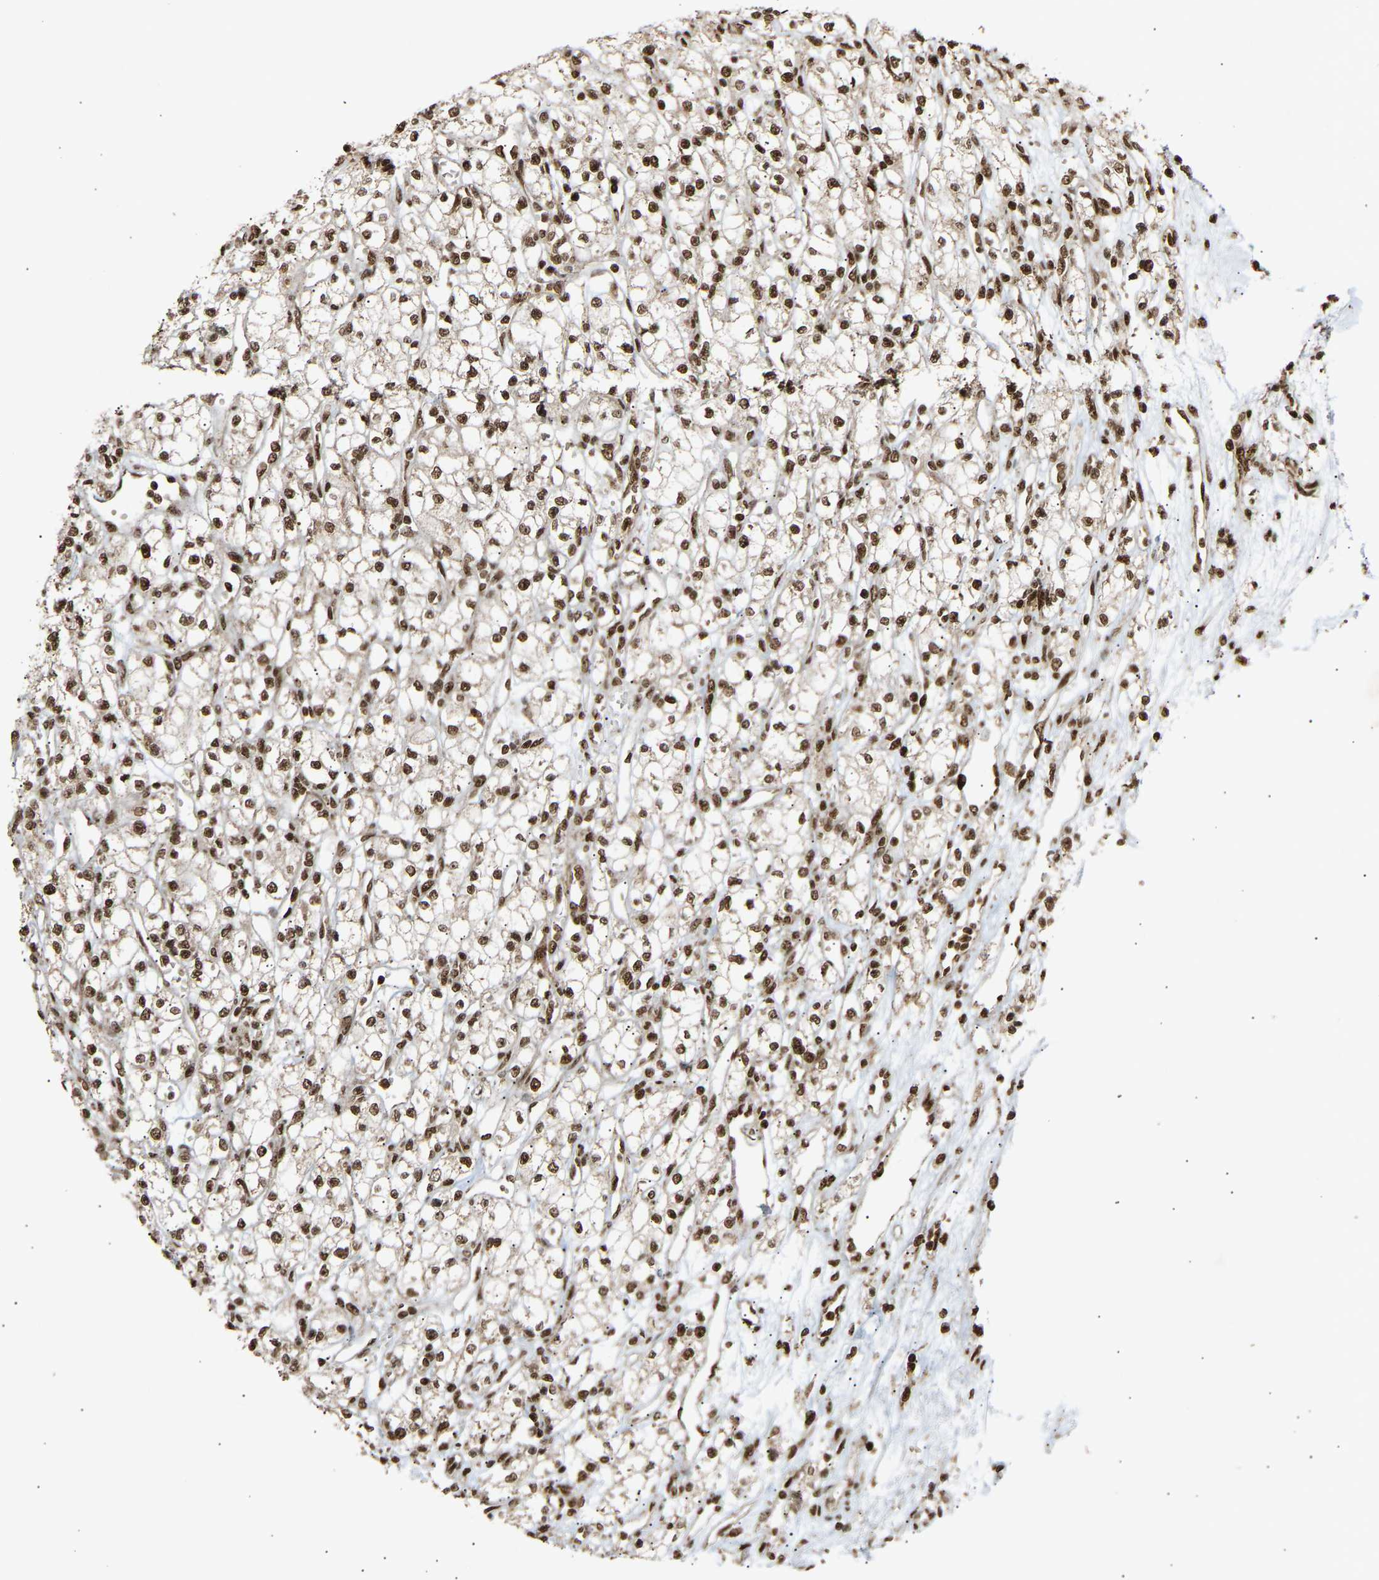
{"staining": {"intensity": "moderate", "quantity": ">75%", "location": "nuclear"}, "tissue": "renal cancer", "cell_type": "Tumor cells", "image_type": "cancer", "snomed": [{"axis": "morphology", "description": "Adenocarcinoma, NOS"}, {"axis": "topography", "description": "Kidney"}], "caption": "Protein staining displays moderate nuclear expression in about >75% of tumor cells in renal adenocarcinoma.", "gene": "ALYREF", "patient": {"sex": "male", "age": 59}}